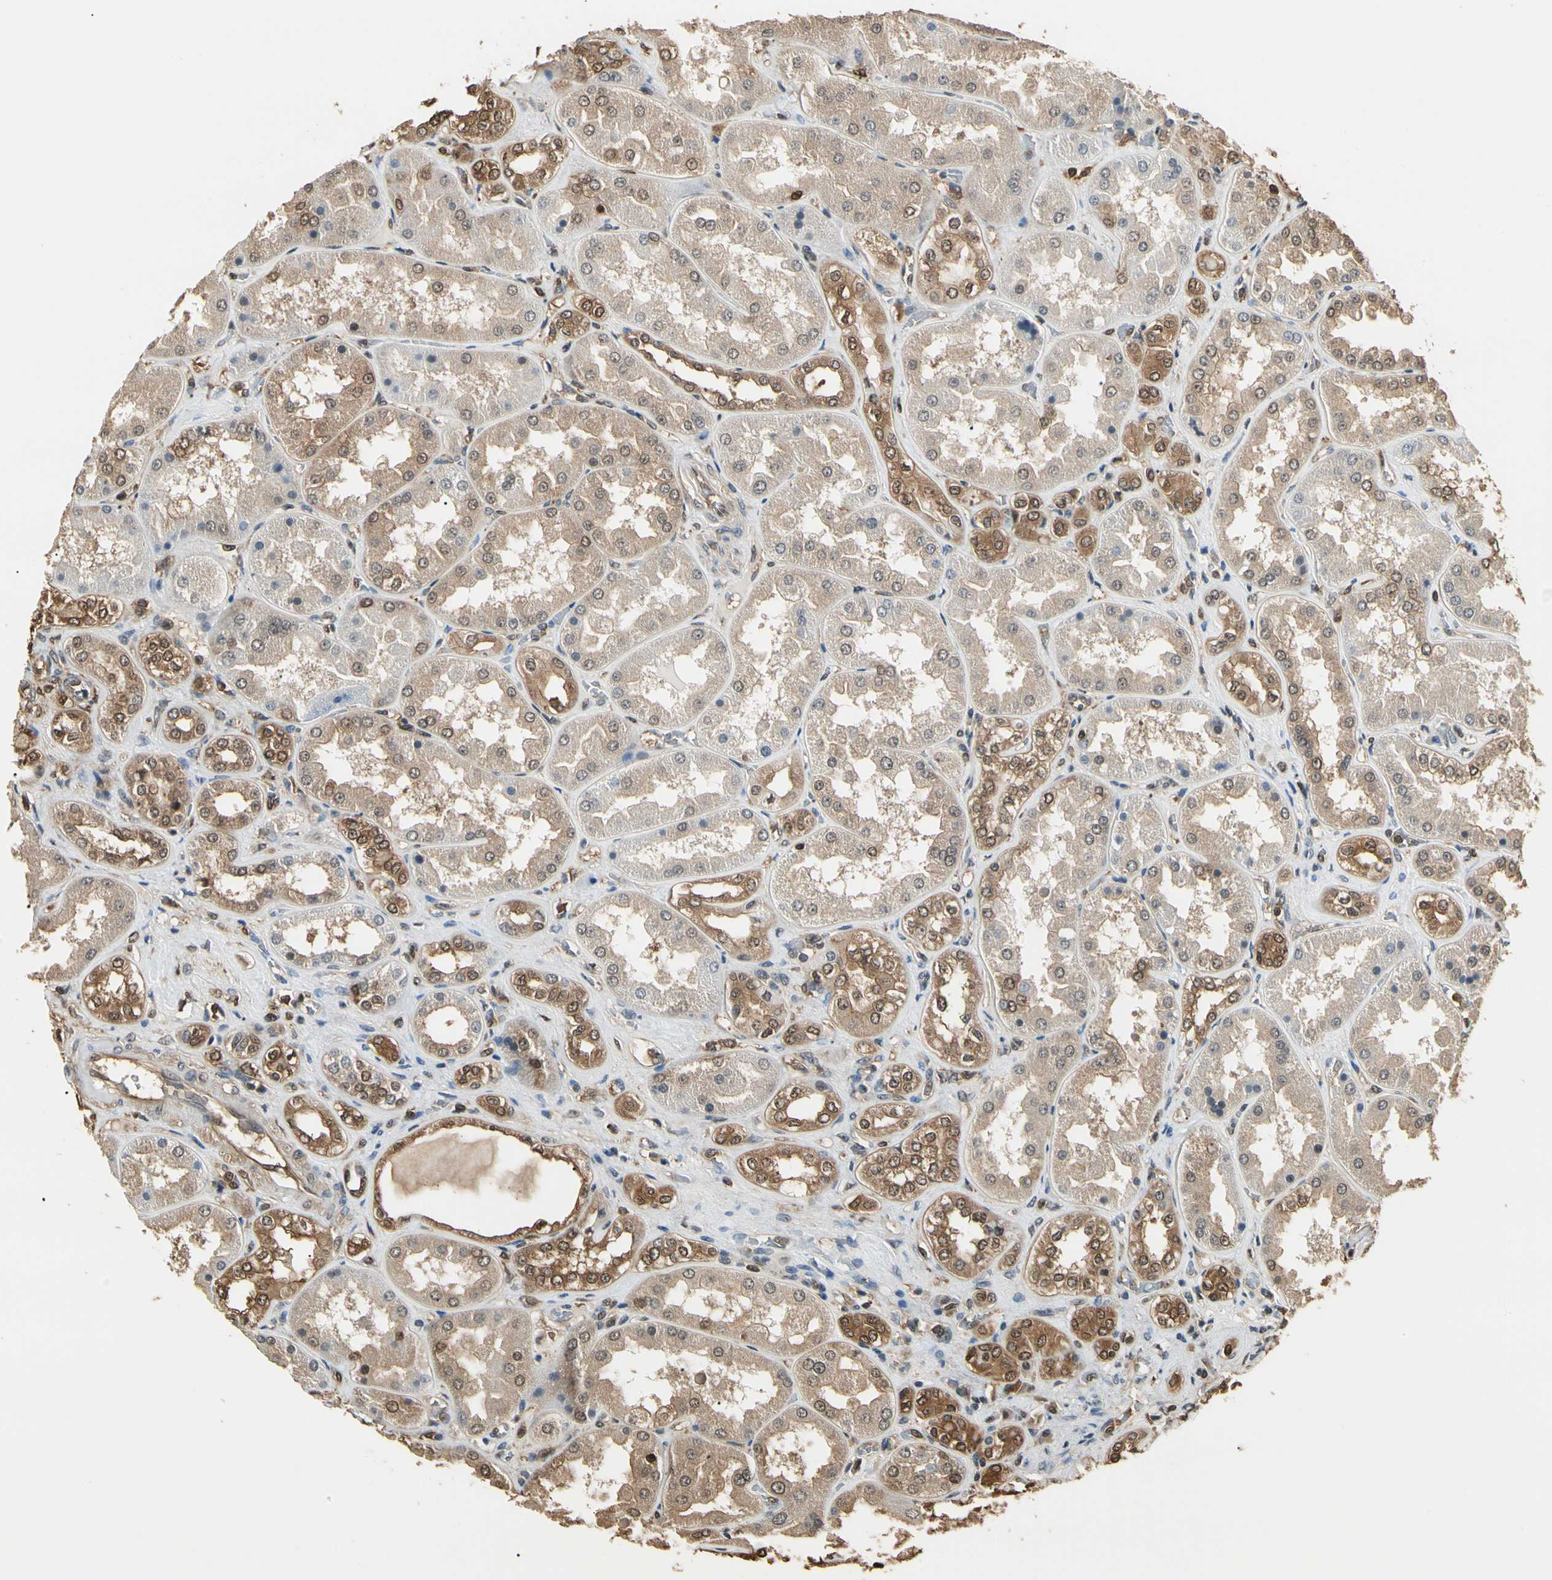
{"staining": {"intensity": "moderate", "quantity": ">75%", "location": "cytoplasmic/membranous"}, "tissue": "kidney", "cell_type": "Cells in glomeruli", "image_type": "normal", "snomed": [{"axis": "morphology", "description": "Normal tissue, NOS"}, {"axis": "topography", "description": "Kidney"}], "caption": "This is a micrograph of IHC staining of unremarkable kidney, which shows moderate expression in the cytoplasmic/membranous of cells in glomeruli.", "gene": "YWHAE", "patient": {"sex": "female", "age": 56}}